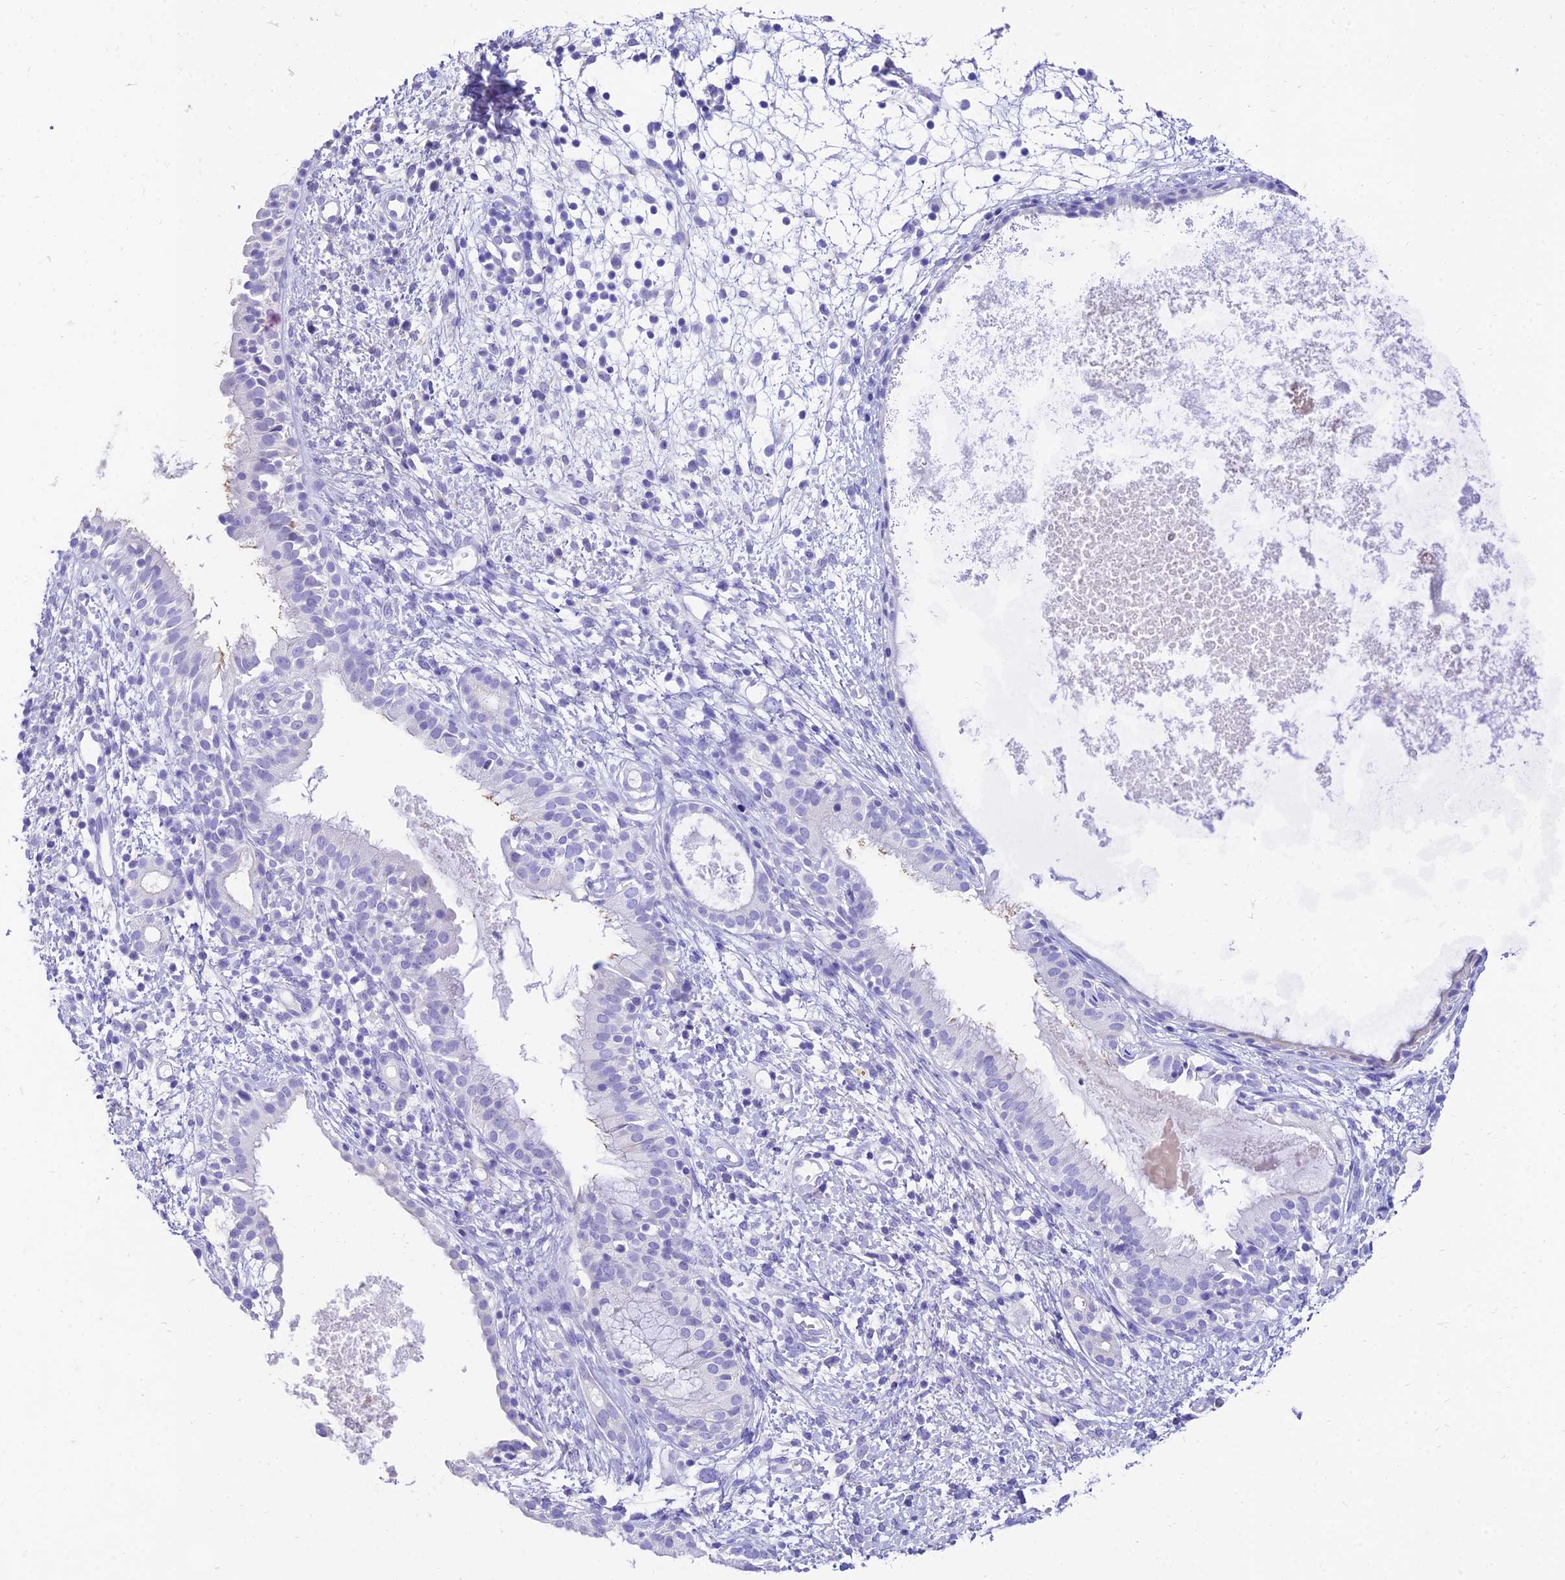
{"staining": {"intensity": "negative", "quantity": "none", "location": "none"}, "tissue": "nasopharynx", "cell_type": "Respiratory epithelial cells", "image_type": "normal", "snomed": [{"axis": "morphology", "description": "Normal tissue, NOS"}, {"axis": "topography", "description": "Nasopharynx"}], "caption": "An IHC histopathology image of normal nasopharynx is shown. There is no staining in respiratory epithelial cells of nasopharynx.", "gene": "TAC3", "patient": {"sex": "male", "age": 22}}